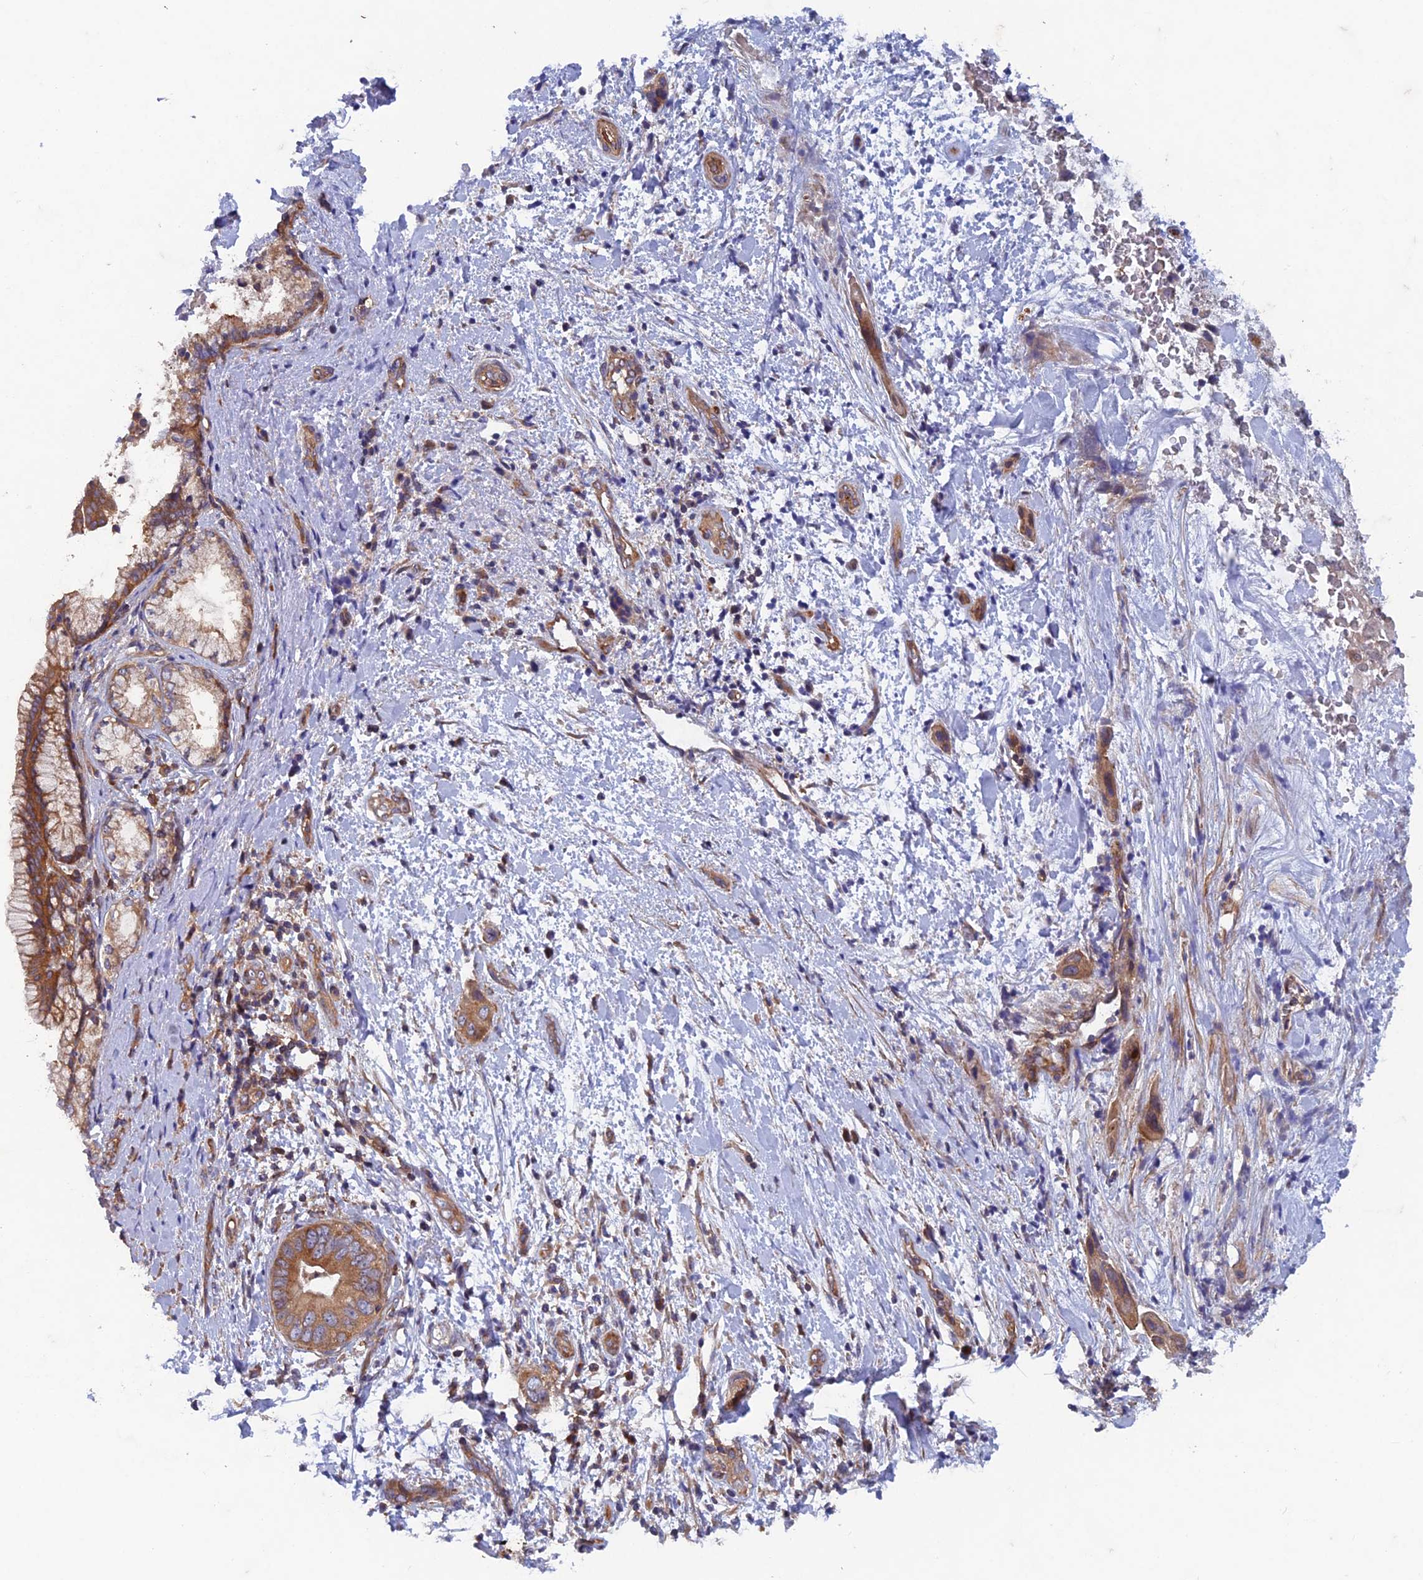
{"staining": {"intensity": "strong", "quantity": ">75%", "location": "cytoplasmic/membranous"}, "tissue": "pancreatic cancer", "cell_type": "Tumor cells", "image_type": "cancer", "snomed": [{"axis": "morphology", "description": "Adenocarcinoma, NOS"}, {"axis": "topography", "description": "Pancreas"}], "caption": "Immunohistochemical staining of adenocarcinoma (pancreatic) demonstrates strong cytoplasmic/membranous protein staining in about >75% of tumor cells.", "gene": "NCAPG", "patient": {"sex": "female", "age": 78}}